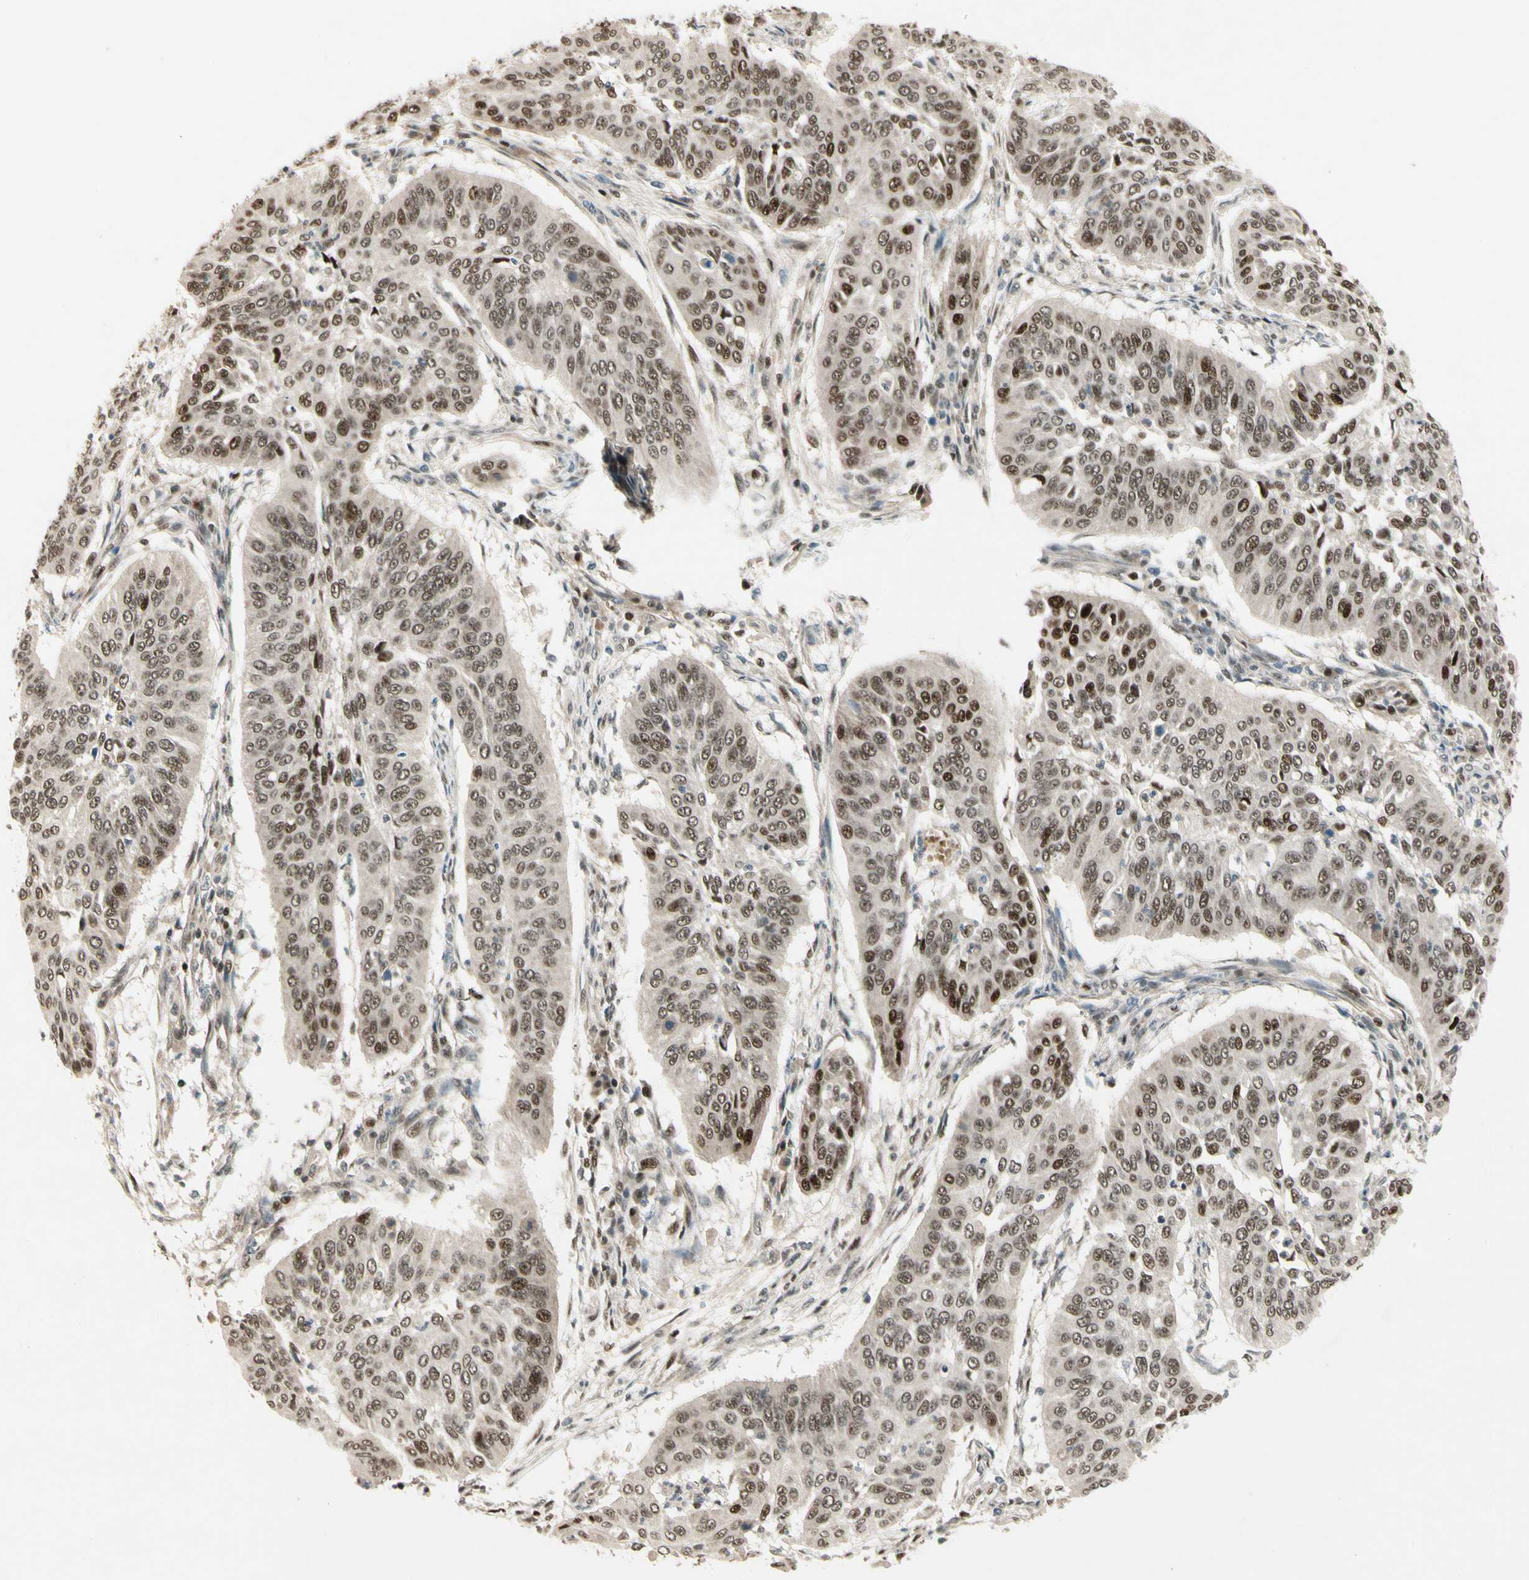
{"staining": {"intensity": "strong", "quantity": "25%-75%", "location": "nuclear"}, "tissue": "cervical cancer", "cell_type": "Tumor cells", "image_type": "cancer", "snomed": [{"axis": "morphology", "description": "Normal tissue, NOS"}, {"axis": "morphology", "description": "Squamous cell carcinoma, NOS"}, {"axis": "topography", "description": "Cervix"}], "caption": "Protein analysis of cervical cancer (squamous cell carcinoma) tissue displays strong nuclear positivity in approximately 25%-75% of tumor cells.", "gene": "CDK11A", "patient": {"sex": "female", "age": 39}}